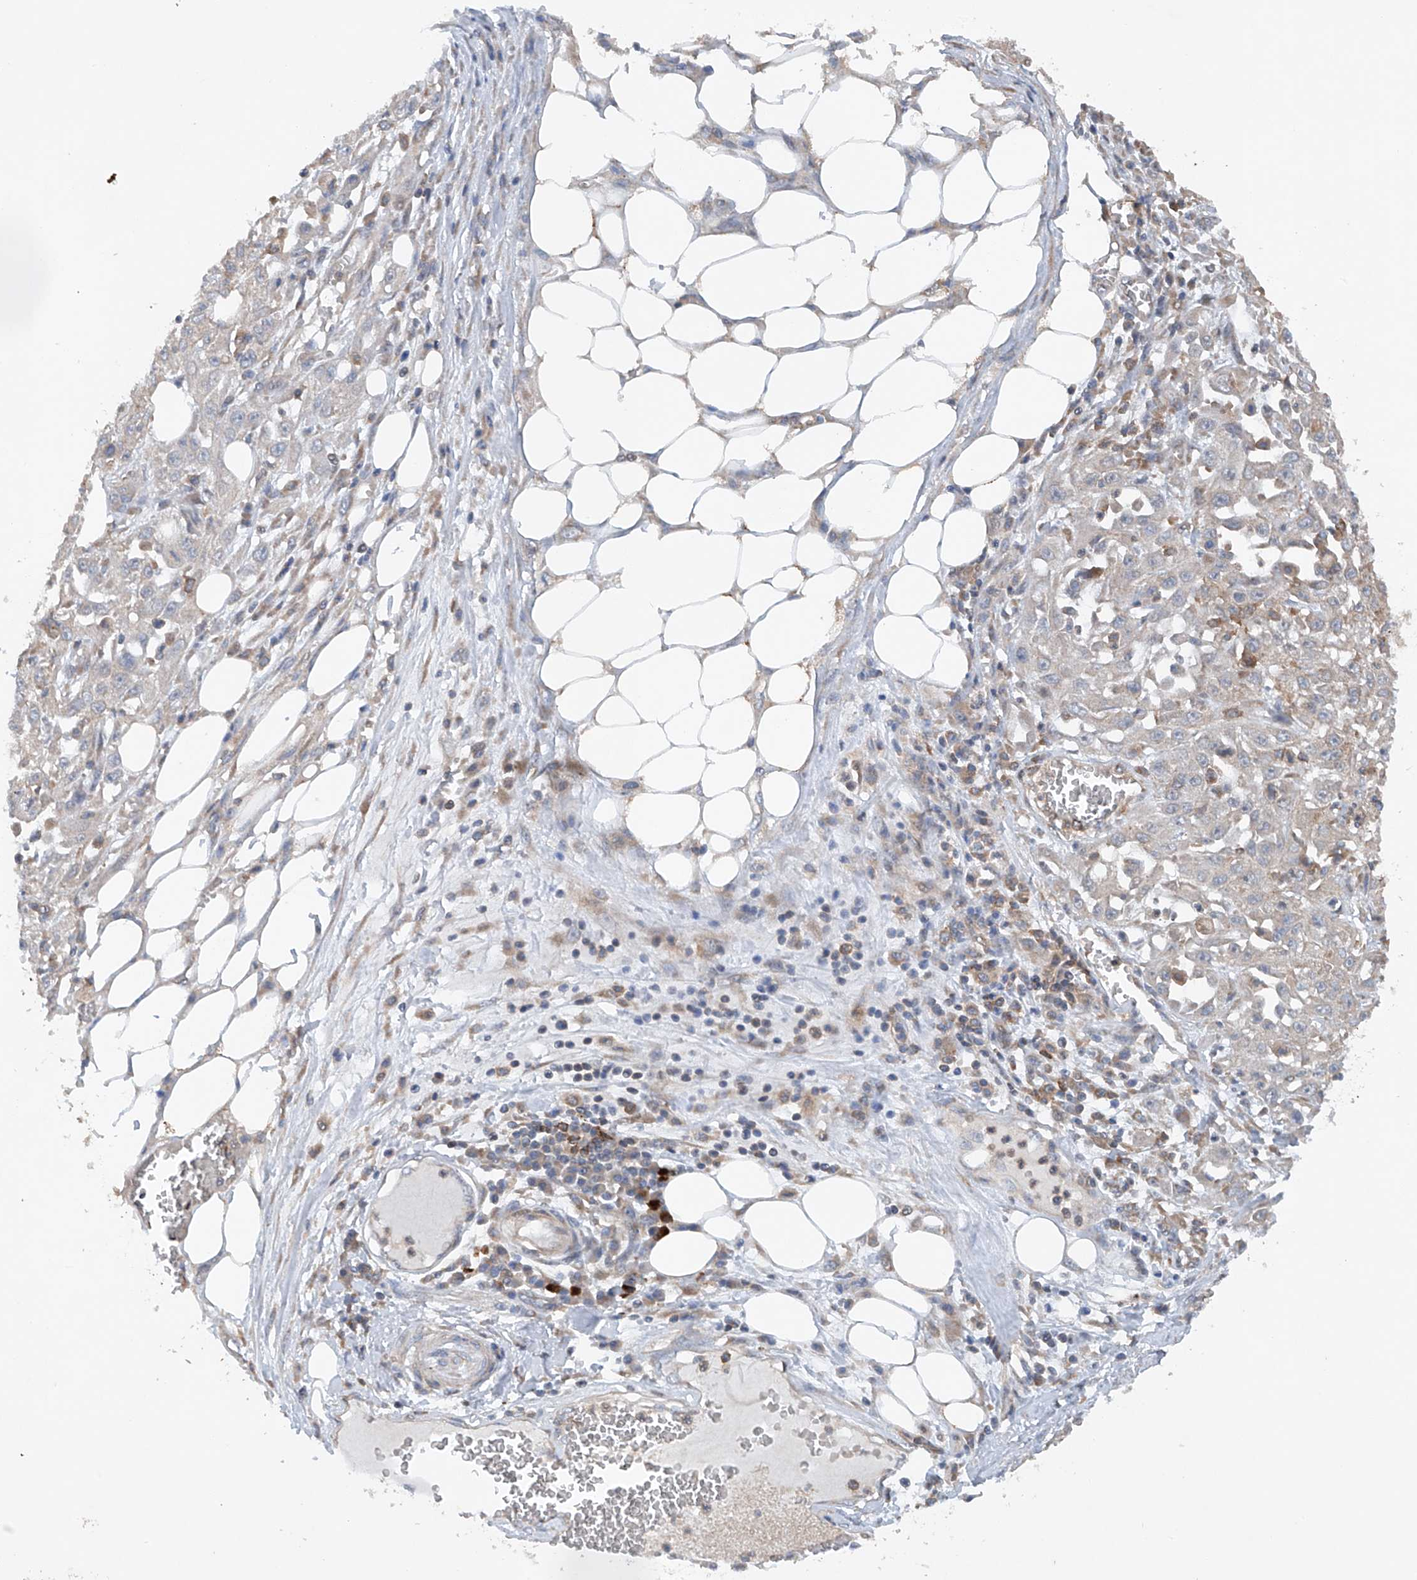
{"staining": {"intensity": "negative", "quantity": "none", "location": "none"}, "tissue": "skin cancer", "cell_type": "Tumor cells", "image_type": "cancer", "snomed": [{"axis": "morphology", "description": "Squamous cell carcinoma, NOS"}, {"axis": "morphology", "description": "Squamous cell carcinoma, metastatic, NOS"}, {"axis": "topography", "description": "Skin"}, {"axis": "topography", "description": "Lymph node"}], "caption": "This is an immunohistochemistry (IHC) micrograph of skin cancer. There is no staining in tumor cells.", "gene": "CEP85L", "patient": {"sex": "male", "age": 75}}